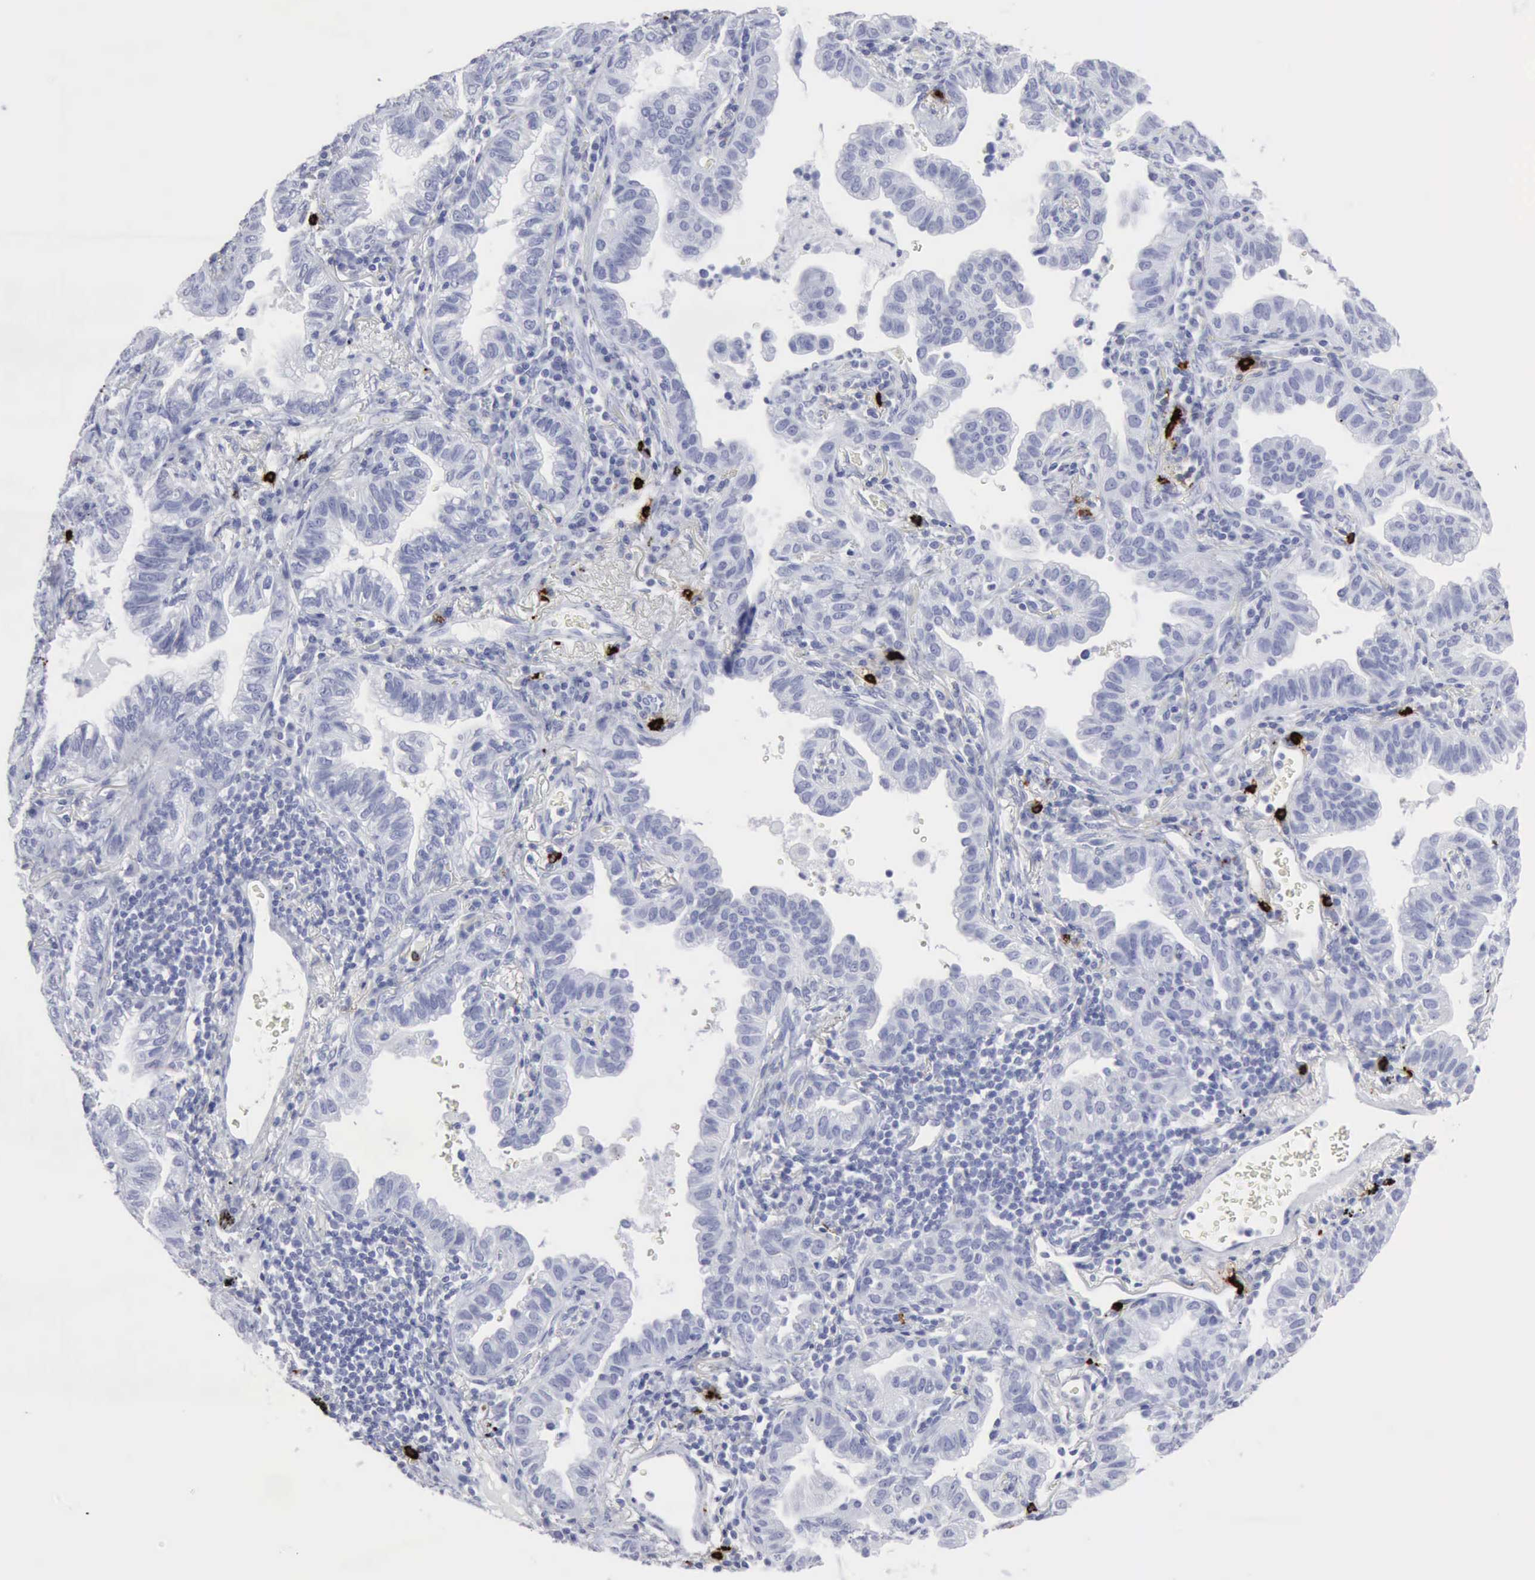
{"staining": {"intensity": "negative", "quantity": "none", "location": "none"}, "tissue": "lung cancer", "cell_type": "Tumor cells", "image_type": "cancer", "snomed": [{"axis": "morphology", "description": "Adenocarcinoma, NOS"}, {"axis": "topography", "description": "Lung"}], "caption": "Tumor cells are negative for brown protein staining in adenocarcinoma (lung). (IHC, brightfield microscopy, high magnification).", "gene": "CMA1", "patient": {"sex": "female", "age": 50}}